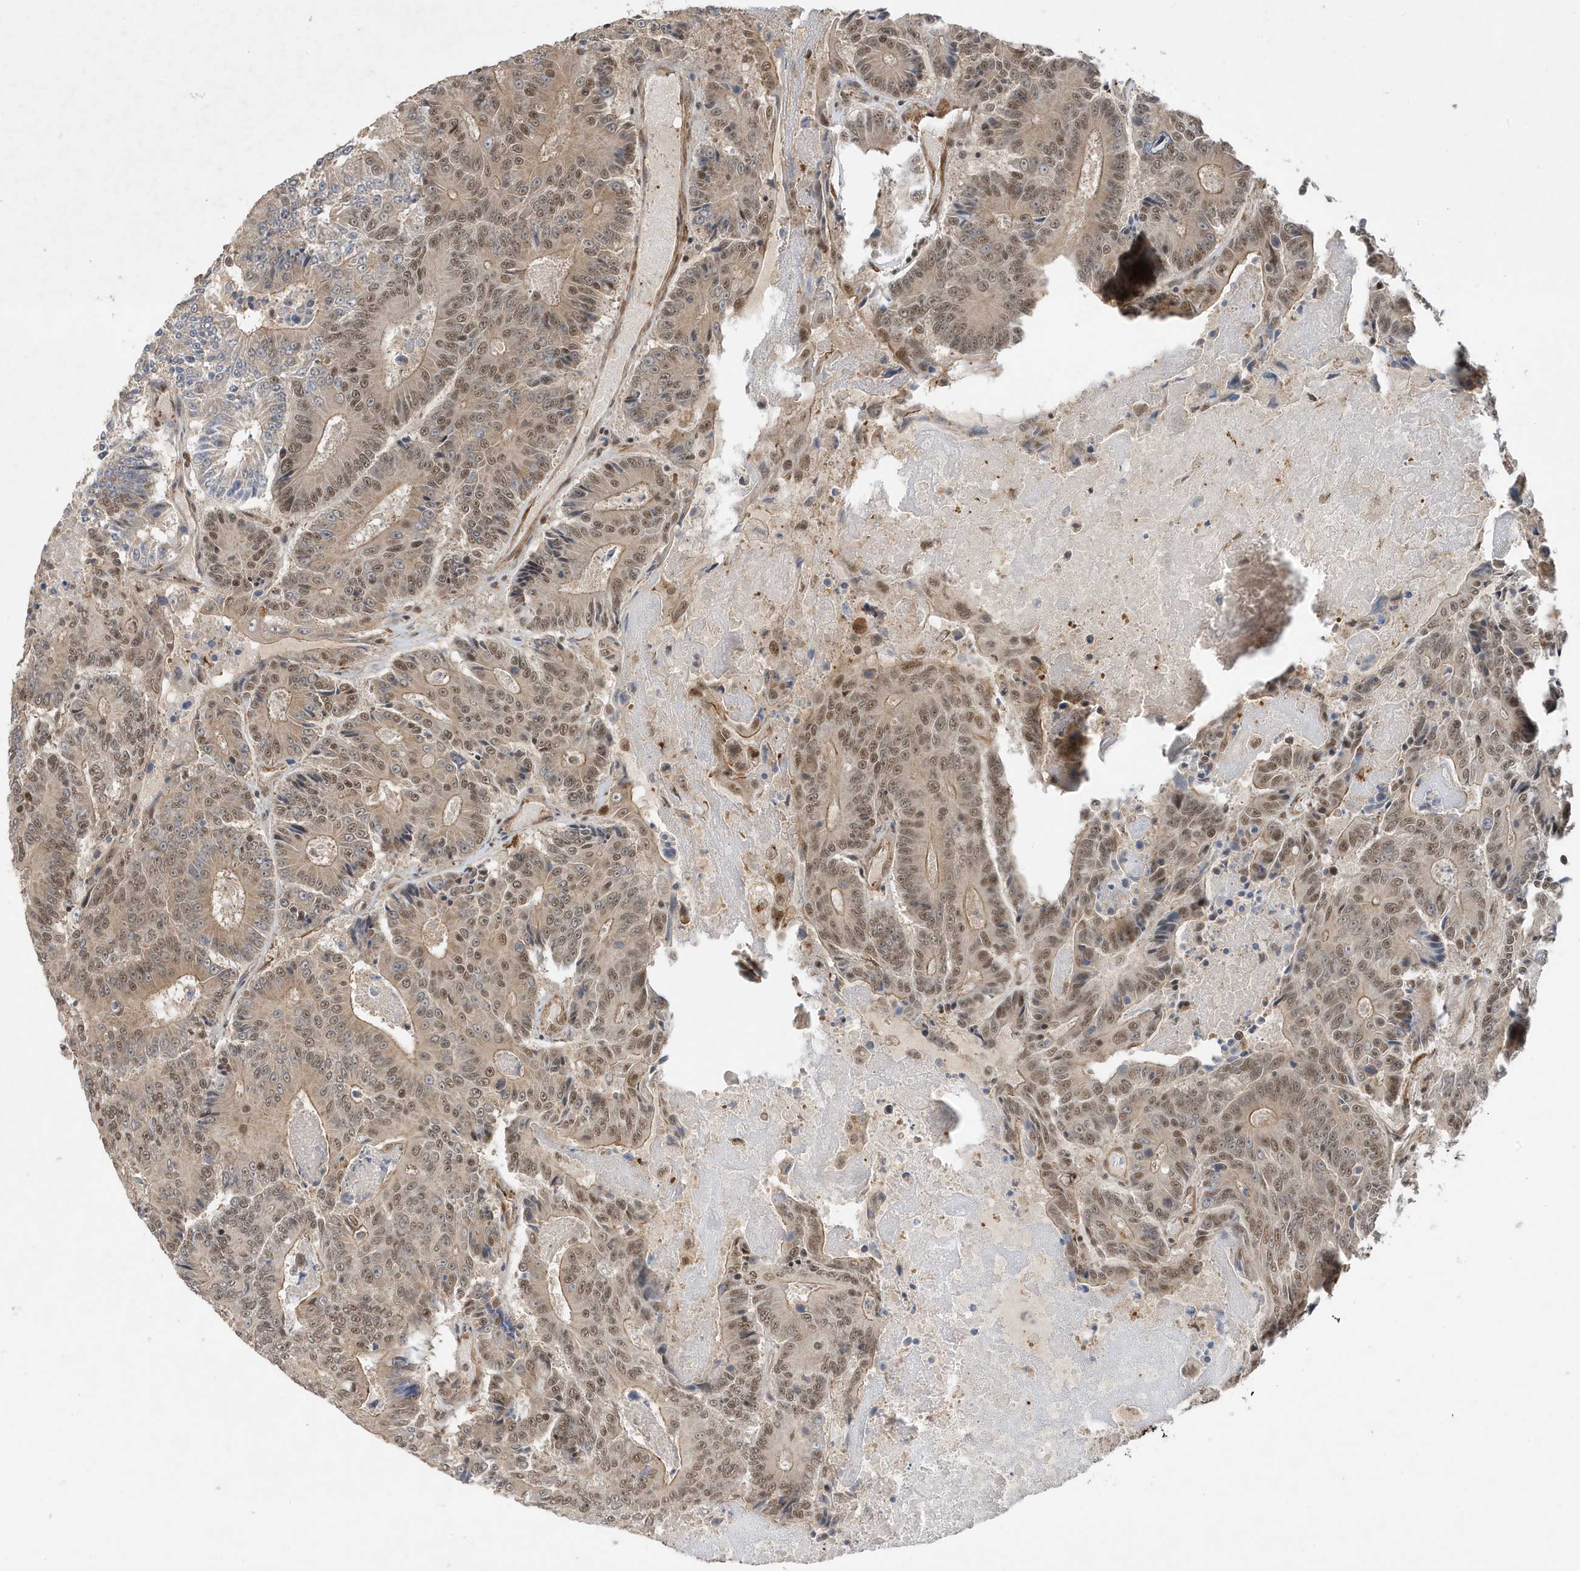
{"staining": {"intensity": "moderate", "quantity": "25%-75%", "location": "cytoplasmic/membranous,nuclear"}, "tissue": "colorectal cancer", "cell_type": "Tumor cells", "image_type": "cancer", "snomed": [{"axis": "morphology", "description": "Adenocarcinoma, NOS"}, {"axis": "topography", "description": "Colon"}], "caption": "This is a photomicrograph of immunohistochemistry (IHC) staining of colorectal adenocarcinoma, which shows moderate staining in the cytoplasmic/membranous and nuclear of tumor cells.", "gene": "MAST3", "patient": {"sex": "male", "age": 83}}